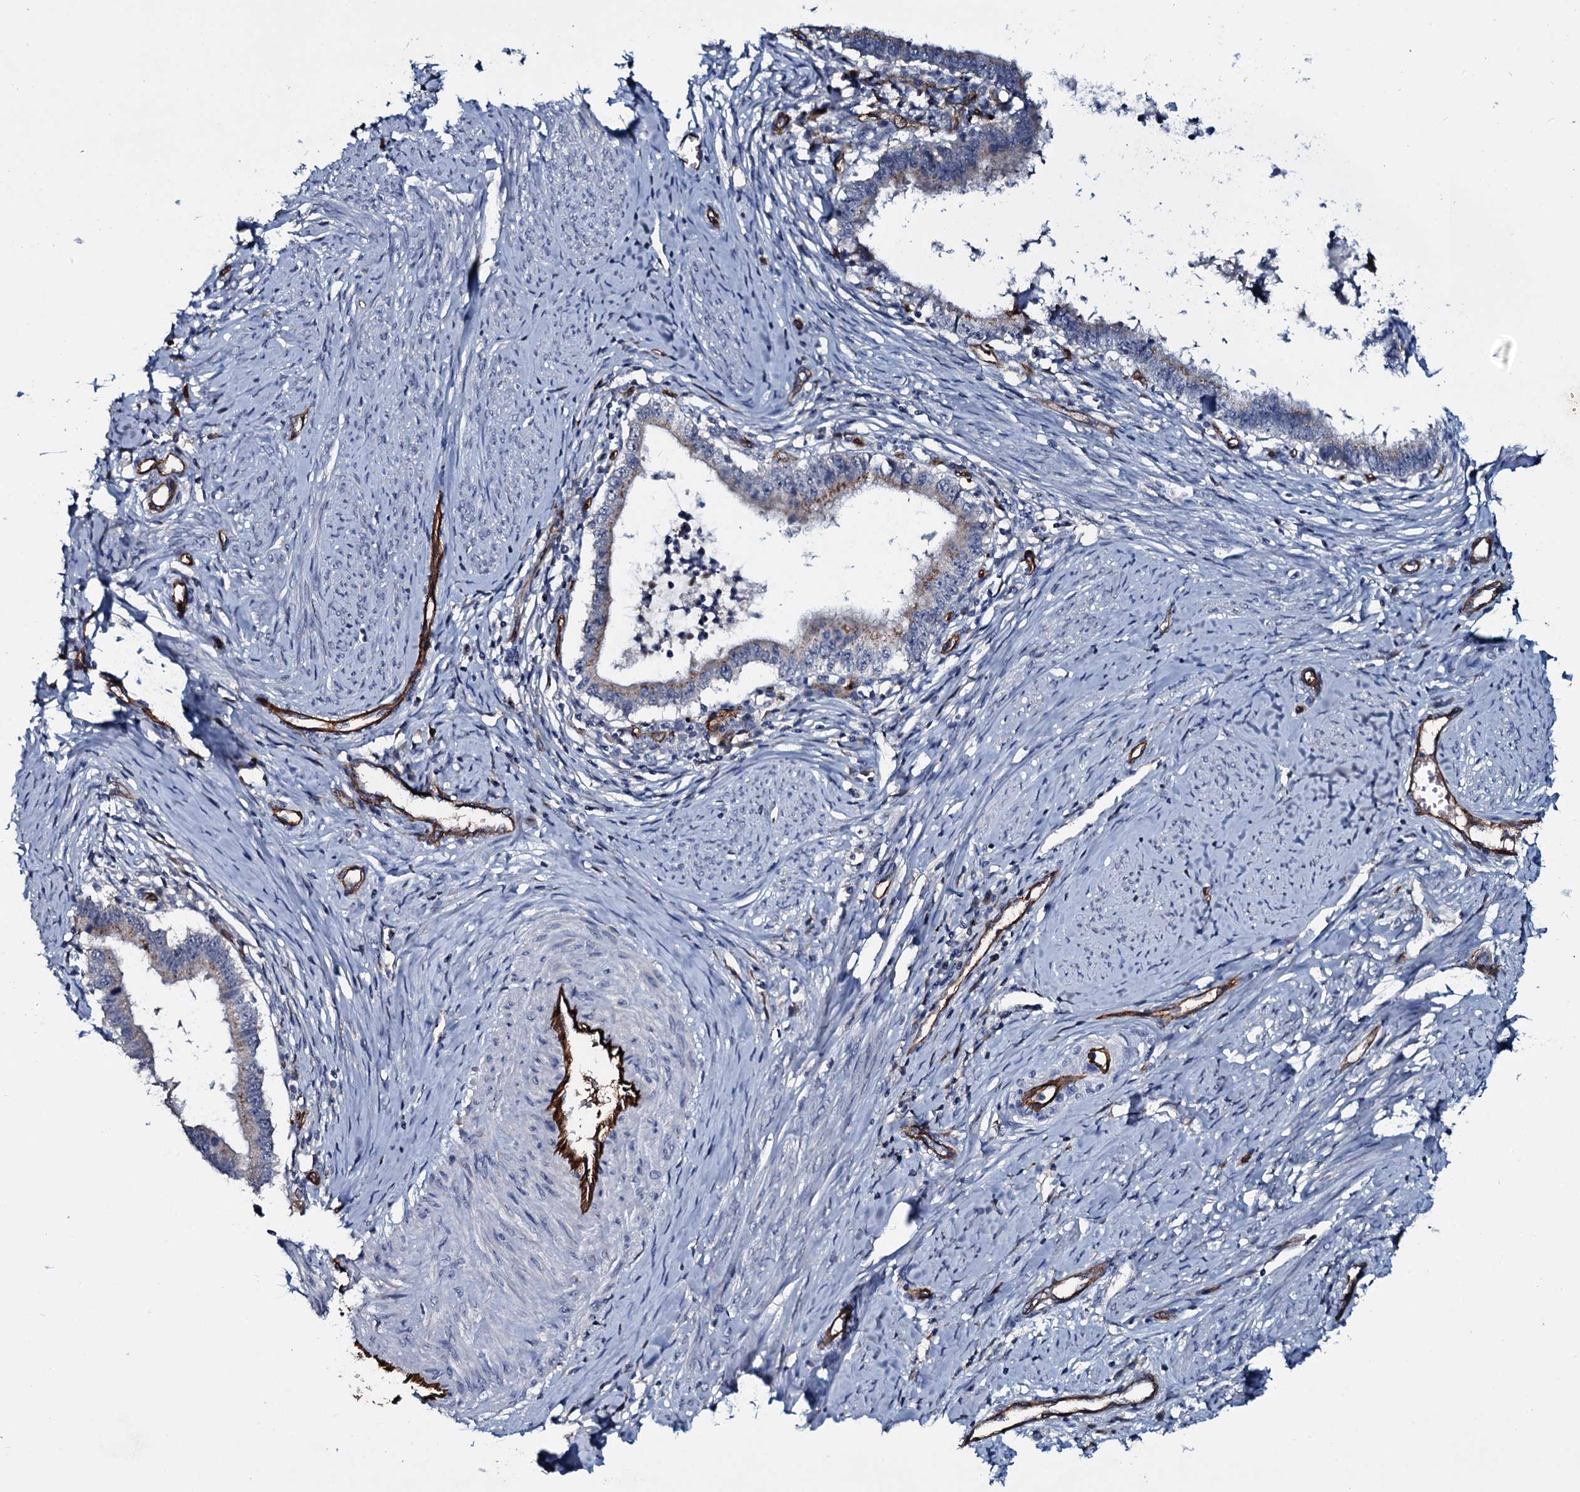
{"staining": {"intensity": "moderate", "quantity": "<25%", "location": "cytoplasmic/membranous"}, "tissue": "cervical cancer", "cell_type": "Tumor cells", "image_type": "cancer", "snomed": [{"axis": "morphology", "description": "Adenocarcinoma, NOS"}, {"axis": "topography", "description": "Cervix"}], "caption": "Cervical cancer (adenocarcinoma) was stained to show a protein in brown. There is low levels of moderate cytoplasmic/membranous staining in about <25% of tumor cells.", "gene": "CLEC14A", "patient": {"sex": "female", "age": 36}}